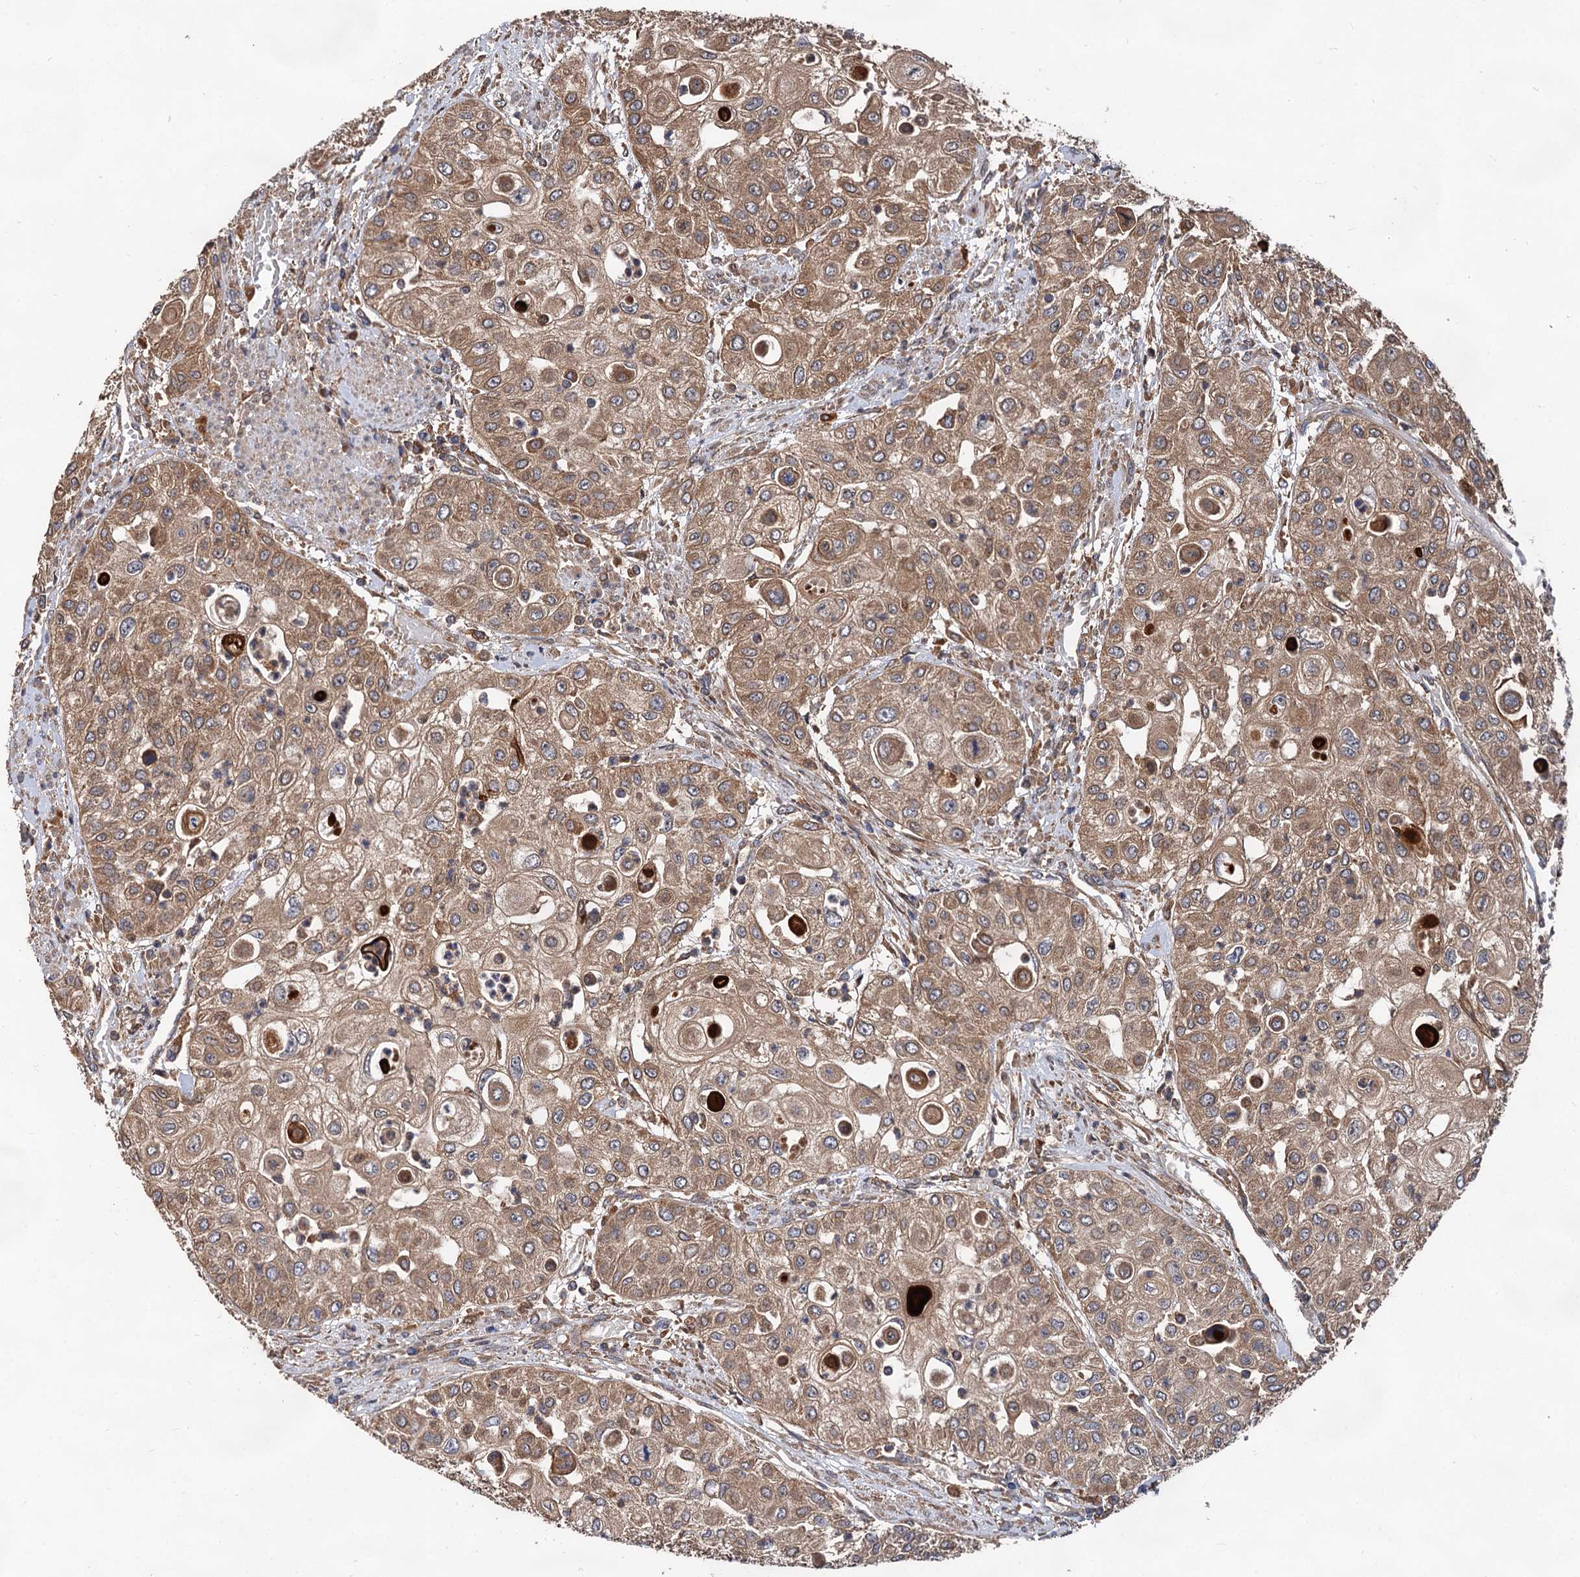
{"staining": {"intensity": "moderate", "quantity": ">75%", "location": "cytoplasmic/membranous"}, "tissue": "urothelial cancer", "cell_type": "Tumor cells", "image_type": "cancer", "snomed": [{"axis": "morphology", "description": "Urothelial carcinoma, High grade"}, {"axis": "topography", "description": "Urinary bladder"}], "caption": "Human urothelial carcinoma (high-grade) stained with a brown dye displays moderate cytoplasmic/membranous positive positivity in approximately >75% of tumor cells.", "gene": "TEX9", "patient": {"sex": "female", "age": 79}}